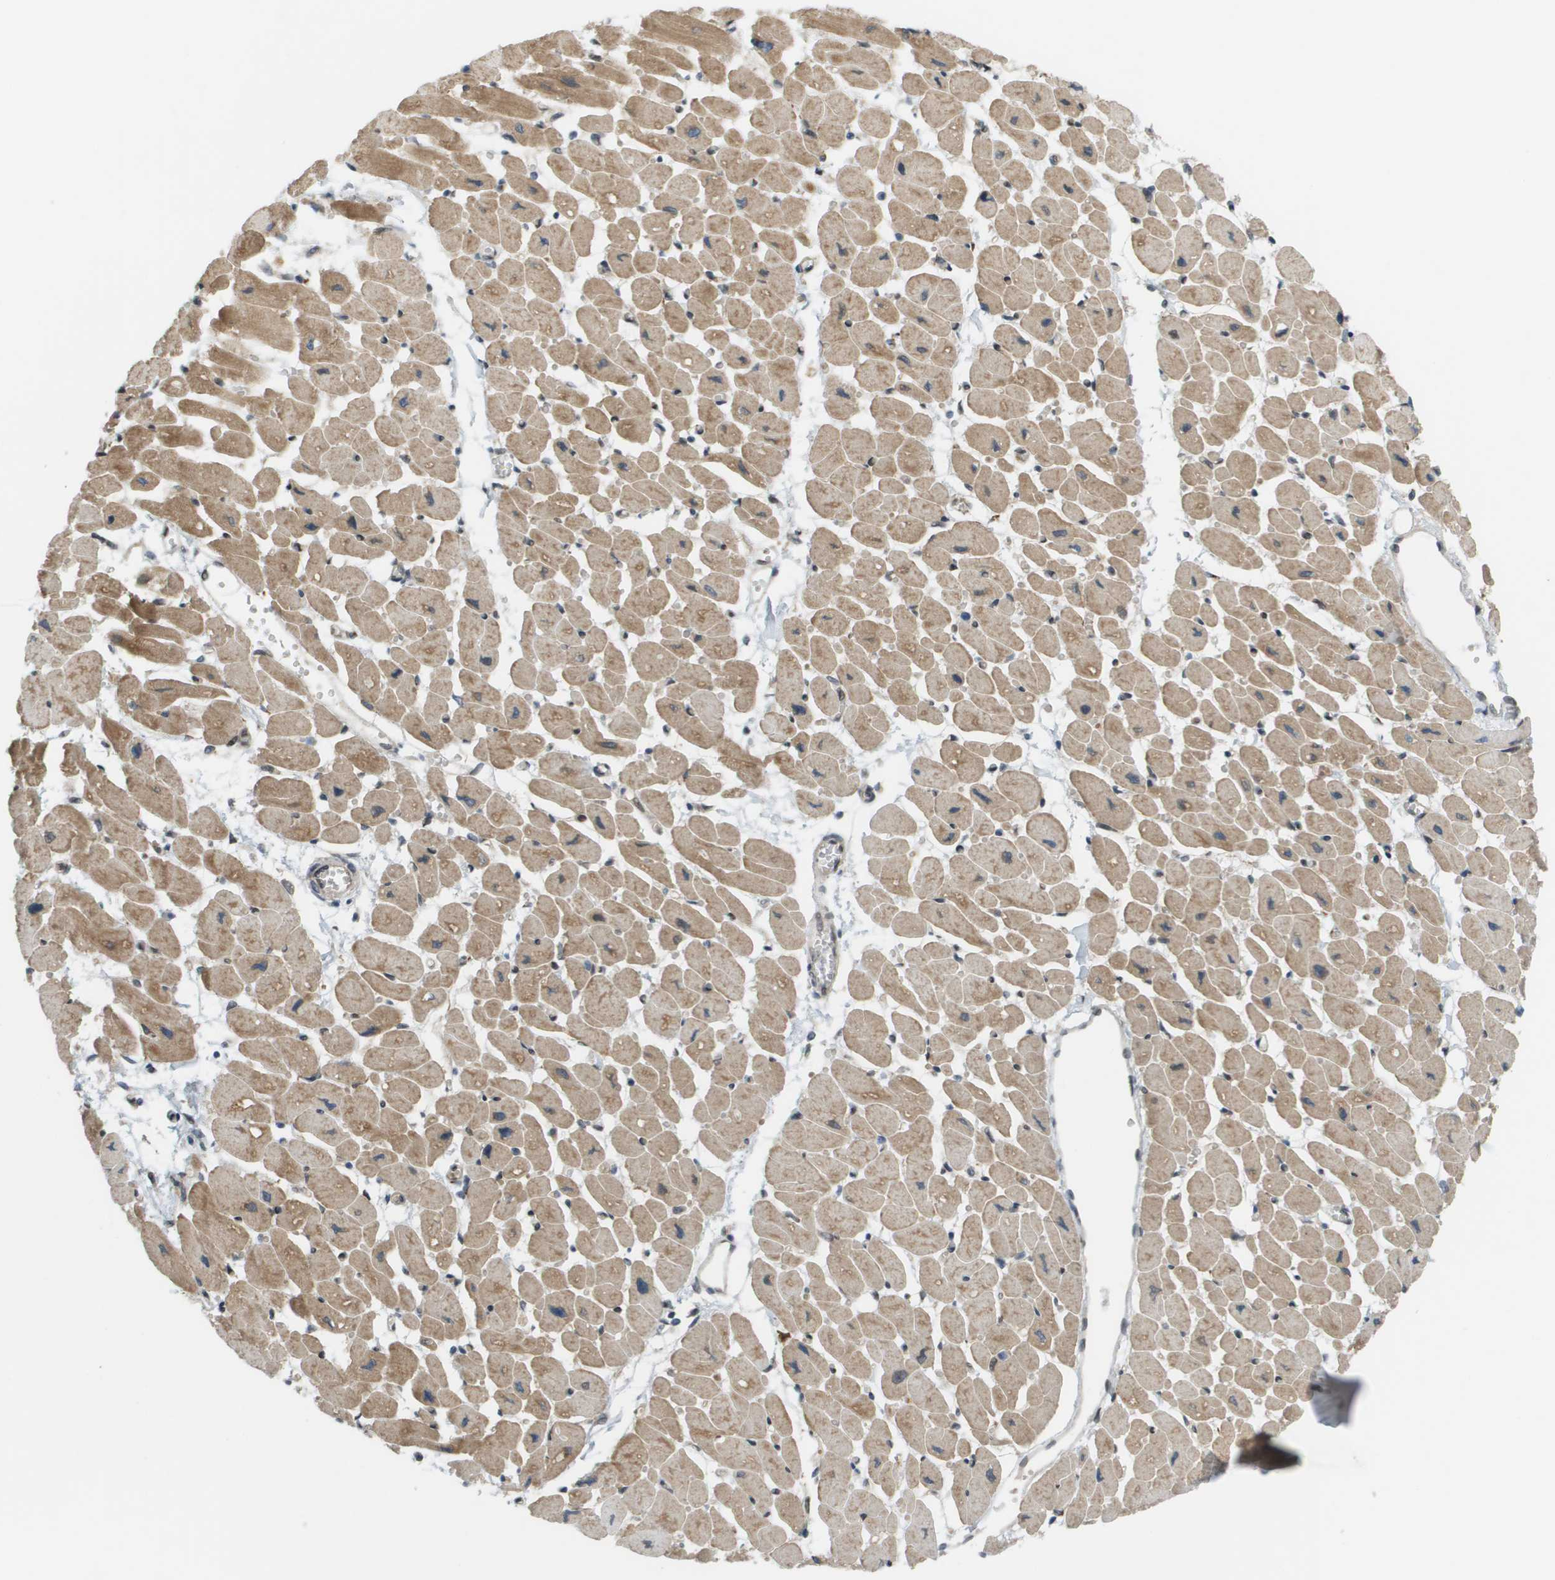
{"staining": {"intensity": "moderate", "quantity": ">75%", "location": "cytoplasmic/membranous,nuclear"}, "tissue": "heart muscle", "cell_type": "Cardiomyocytes", "image_type": "normal", "snomed": [{"axis": "morphology", "description": "Normal tissue, NOS"}, {"axis": "topography", "description": "Heart"}], "caption": "Heart muscle stained with a brown dye displays moderate cytoplasmic/membranous,nuclear positive positivity in about >75% of cardiomyocytes.", "gene": "CACNB4", "patient": {"sex": "female", "age": 54}}